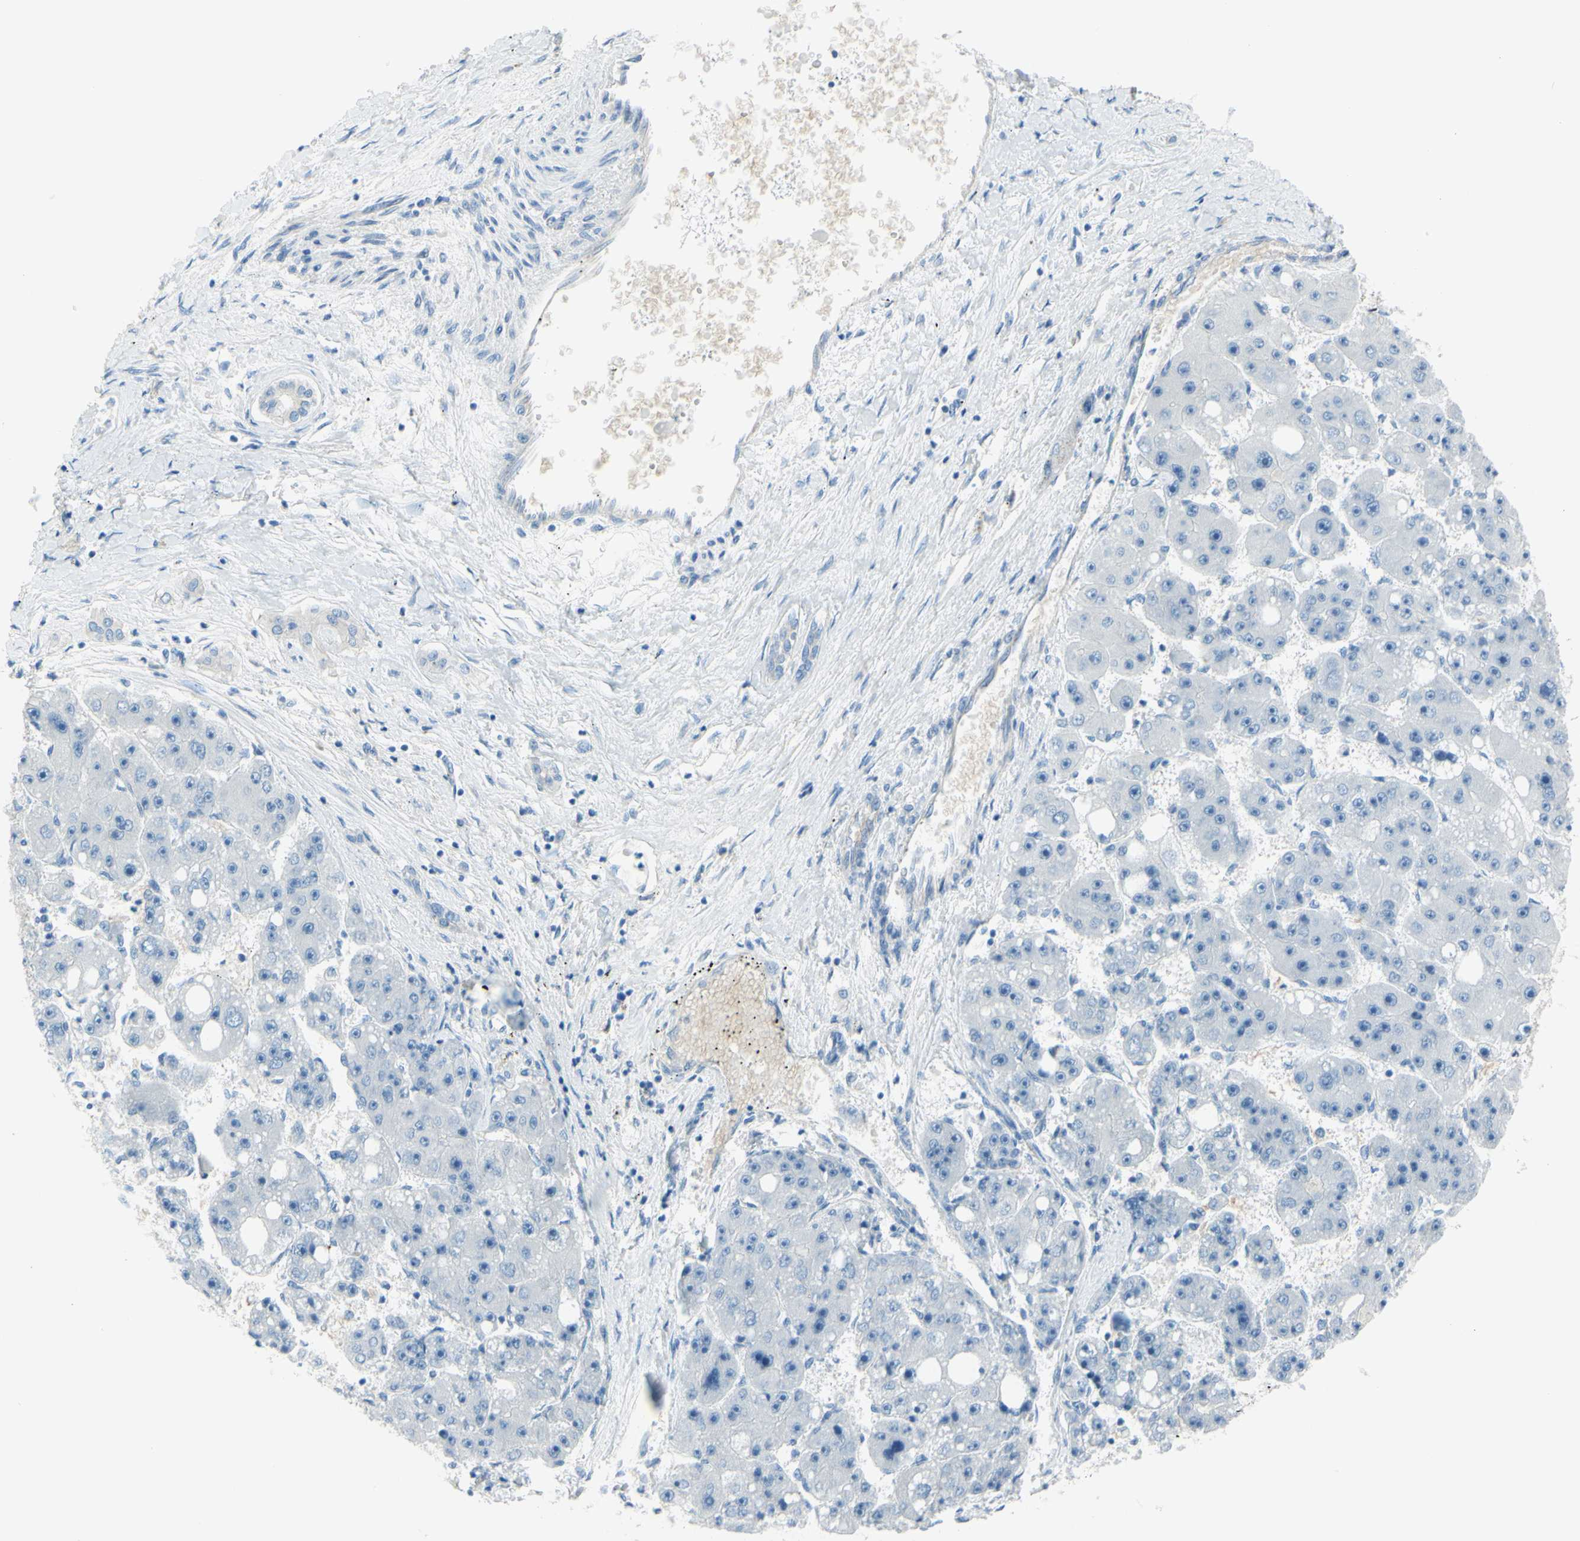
{"staining": {"intensity": "negative", "quantity": "none", "location": "none"}, "tissue": "liver cancer", "cell_type": "Tumor cells", "image_type": "cancer", "snomed": [{"axis": "morphology", "description": "Carcinoma, Hepatocellular, NOS"}, {"axis": "topography", "description": "Liver"}], "caption": "Immunohistochemistry (IHC) photomicrograph of human hepatocellular carcinoma (liver) stained for a protein (brown), which demonstrates no expression in tumor cells.", "gene": "FRMD4B", "patient": {"sex": "female", "age": 61}}